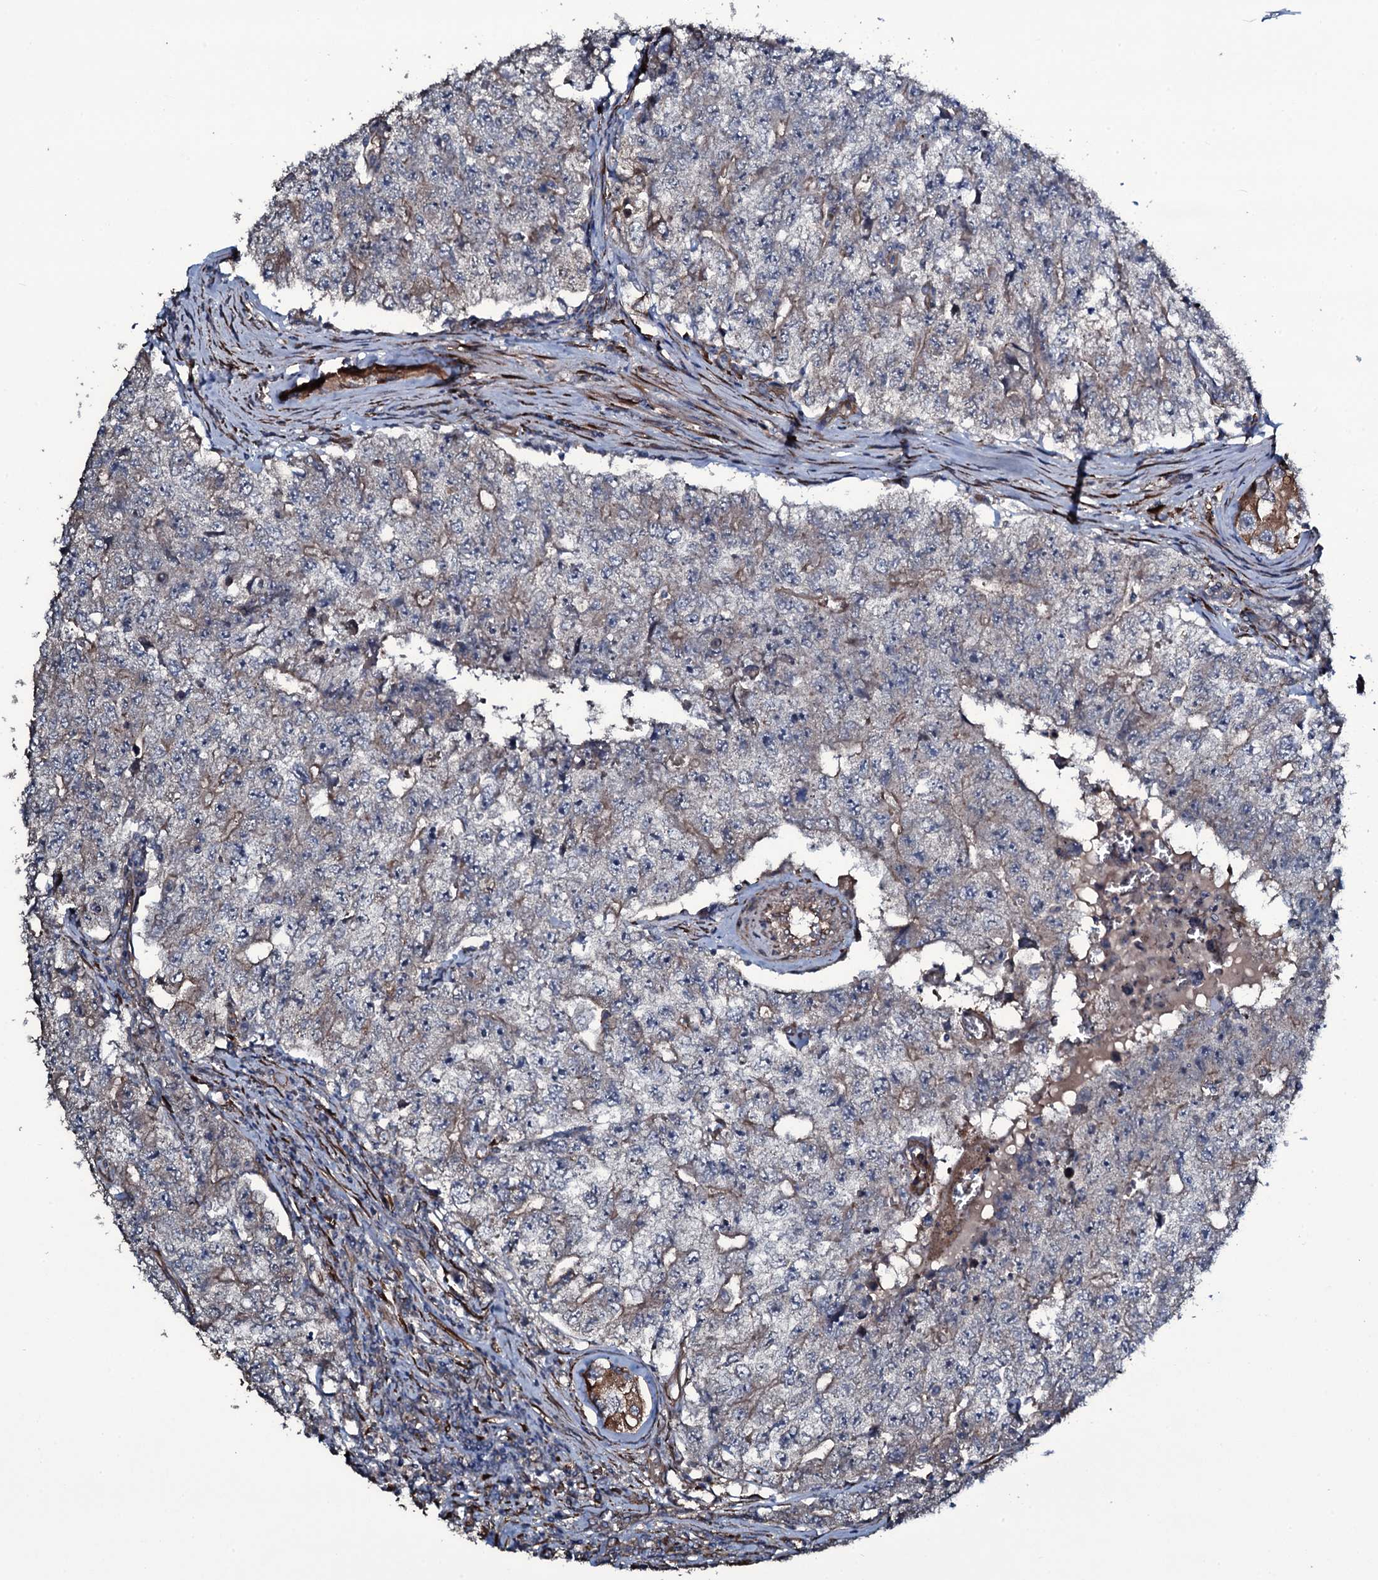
{"staining": {"intensity": "weak", "quantity": "<25%", "location": "cytoplasmic/membranous"}, "tissue": "testis cancer", "cell_type": "Tumor cells", "image_type": "cancer", "snomed": [{"axis": "morphology", "description": "Carcinoma, Embryonal, NOS"}, {"axis": "topography", "description": "Testis"}], "caption": "A histopathology image of human embryonal carcinoma (testis) is negative for staining in tumor cells.", "gene": "WIPF3", "patient": {"sex": "male", "age": 17}}